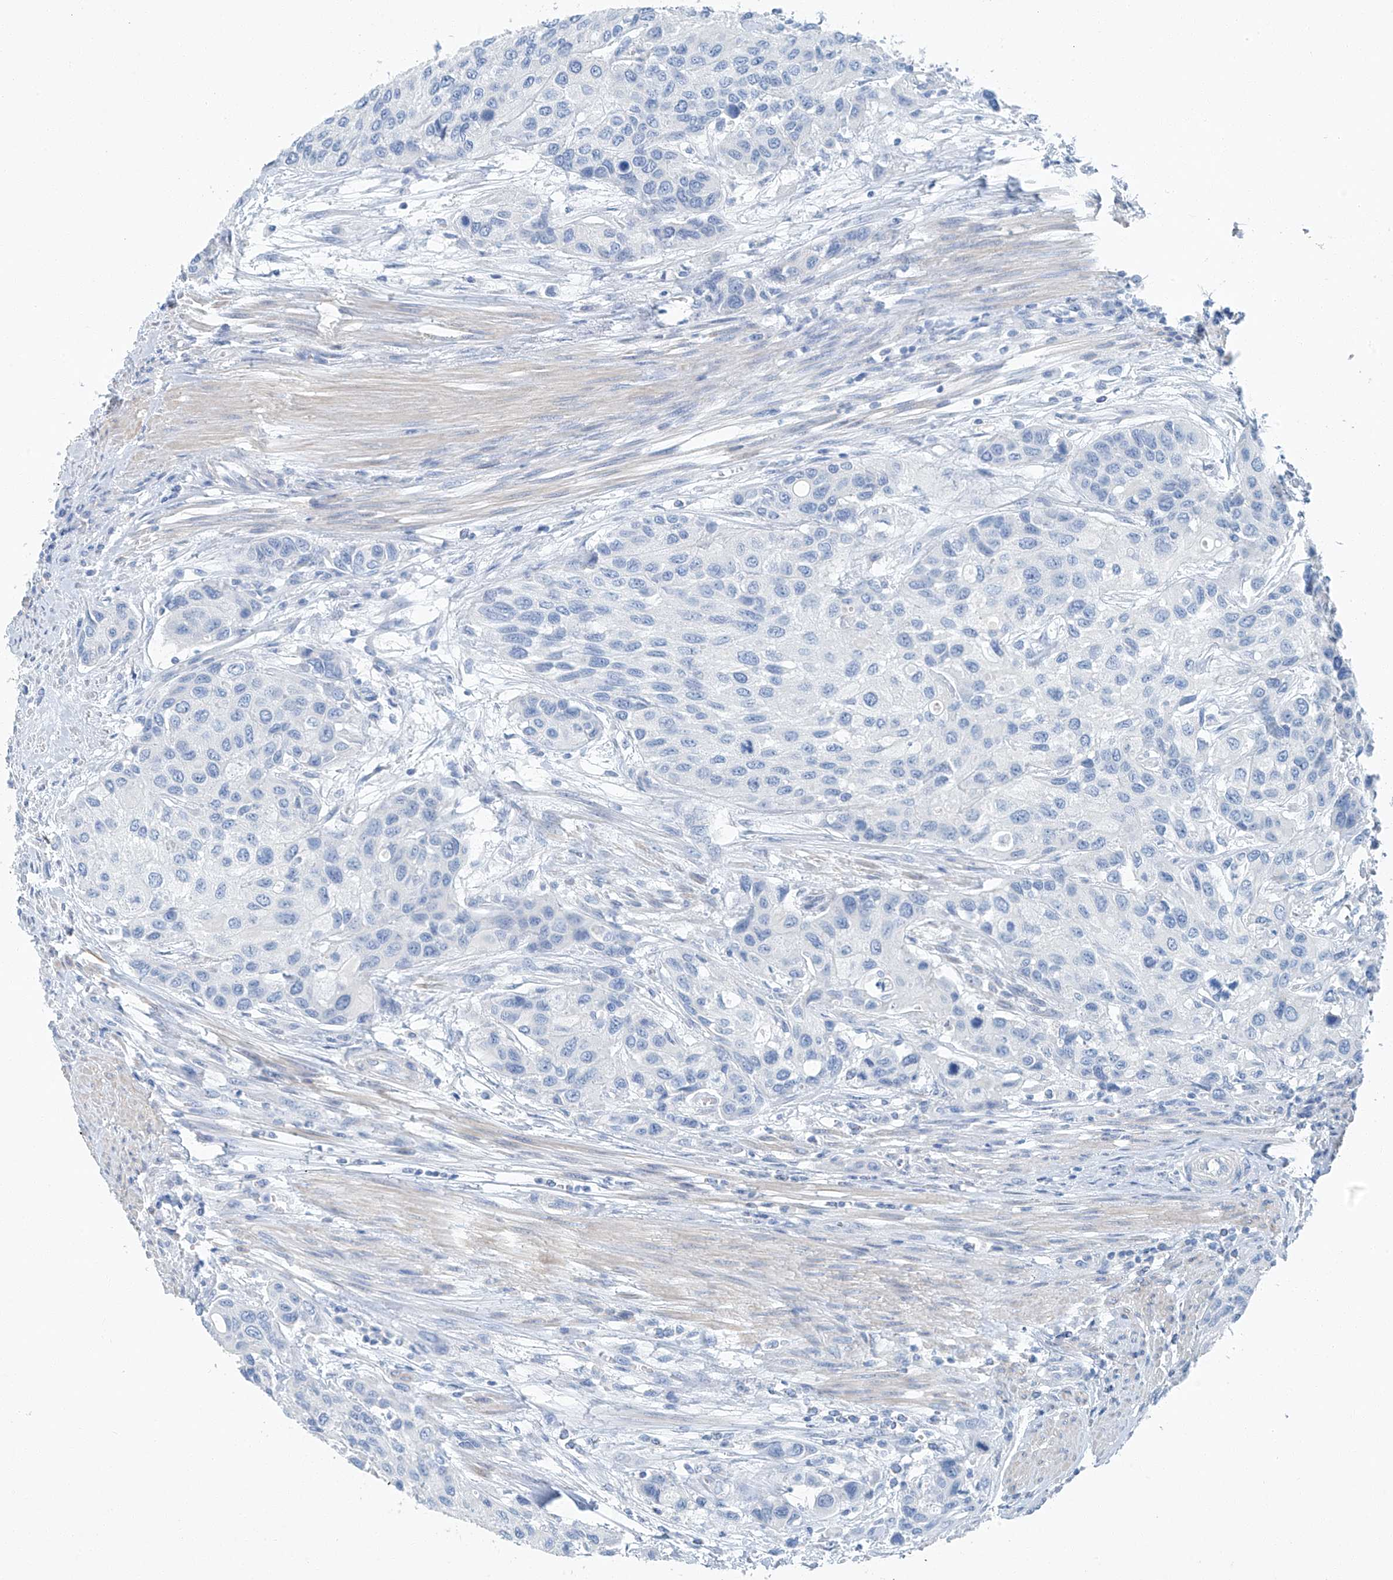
{"staining": {"intensity": "negative", "quantity": "none", "location": "none"}, "tissue": "urothelial cancer", "cell_type": "Tumor cells", "image_type": "cancer", "snomed": [{"axis": "morphology", "description": "Normal tissue, NOS"}, {"axis": "morphology", "description": "Urothelial carcinoma, High grade"}, {"axis": "topography", "description": "Vascular tissue"}, {"axis": "topography", "description": "Urinary bladder"}], "caption": "Immunohistochemistry histopathology image of neoplastic tissue: urothelial cancer stained with DAB (3,3'-diaminobenzidine) displays no significant protein expression in tumor cells. (DAB immunohistochemistry (IHC), high magnification).", "gene": "C1orf87", "patient": {"sex": "female", "age": 56}}